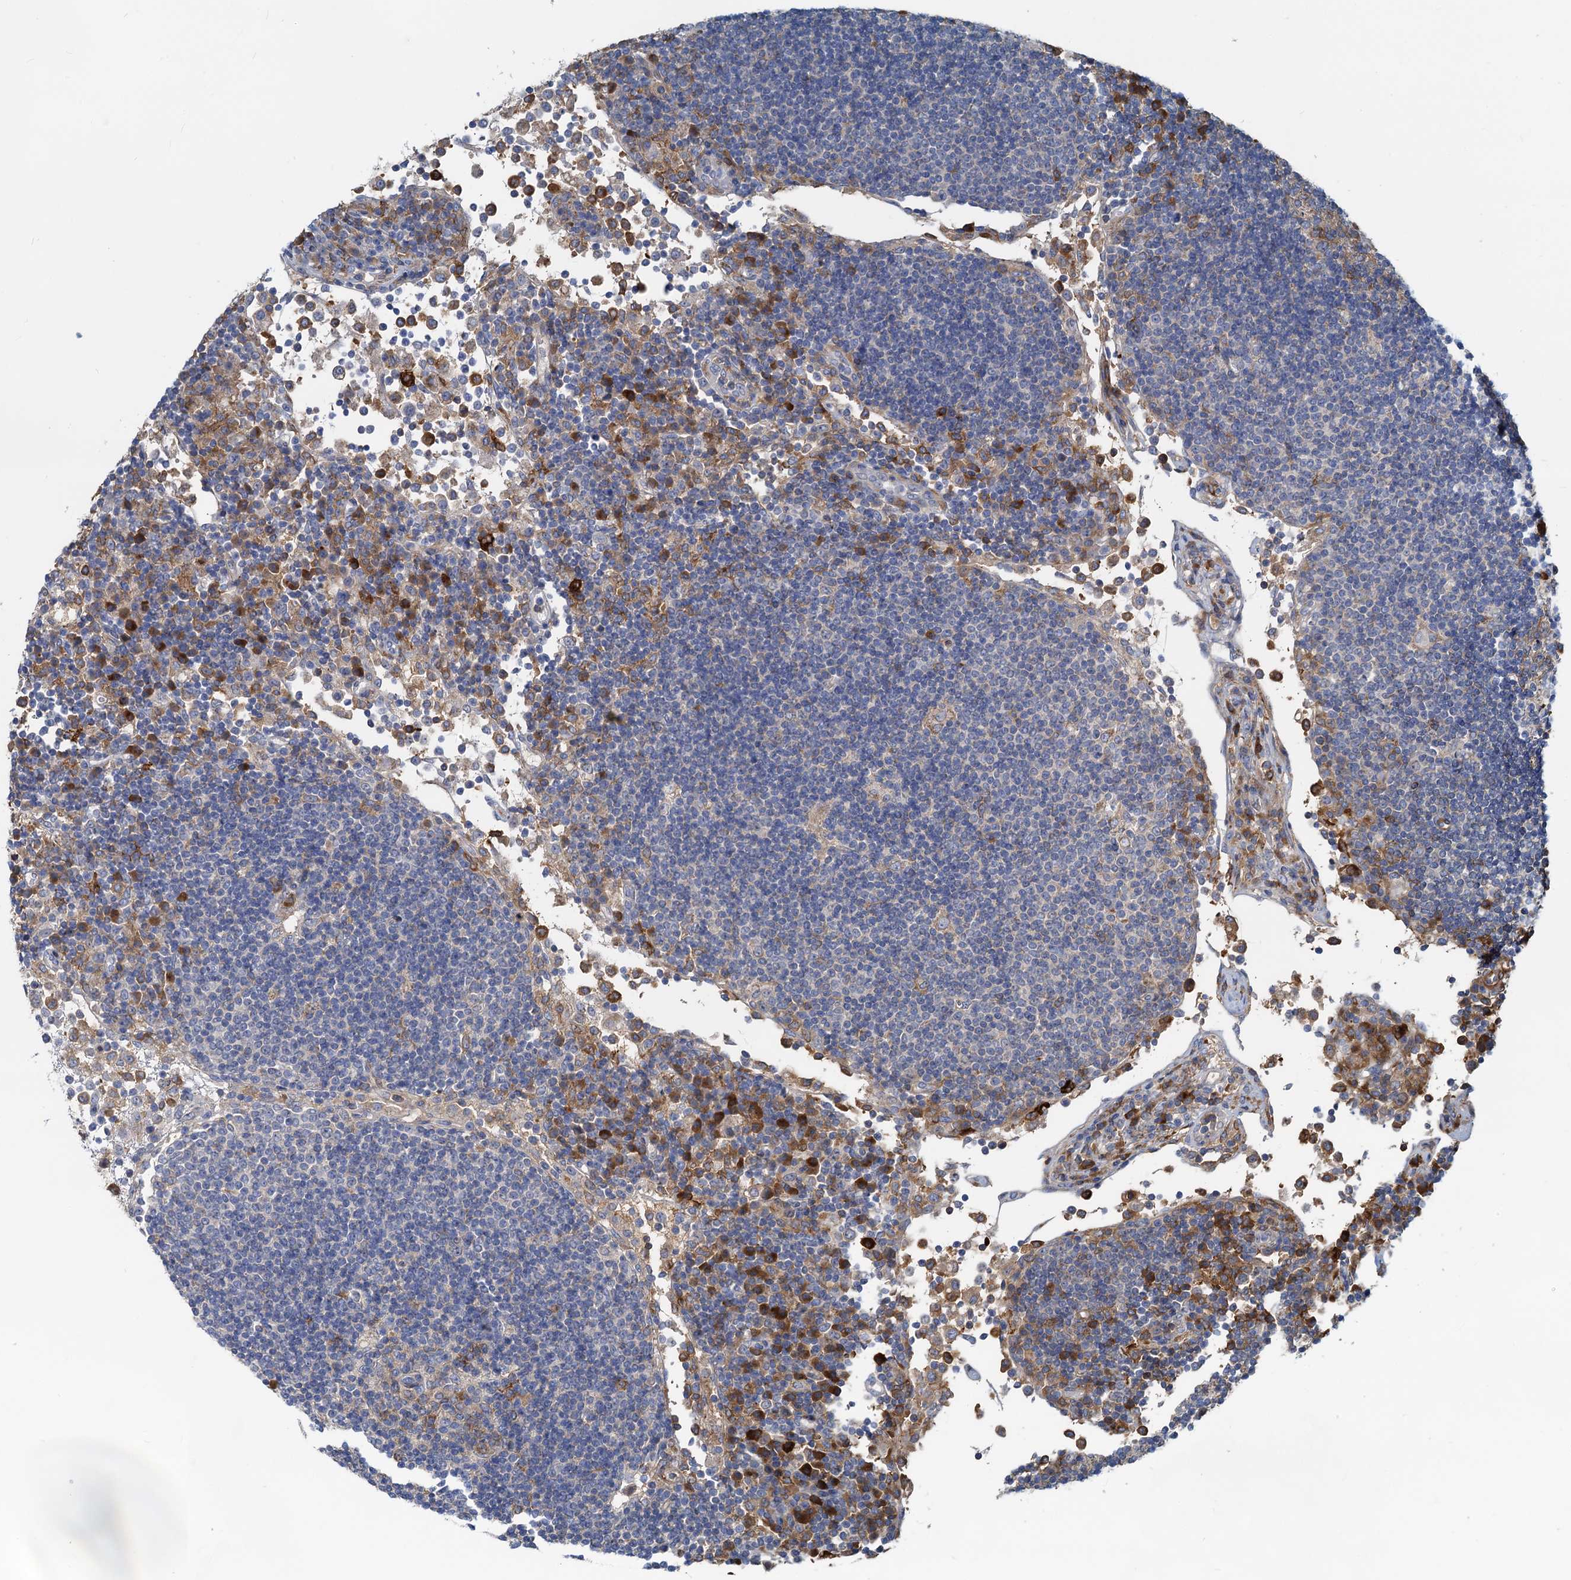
{"staining": {"intensity": "moderate", "quantity": "25%-75%", "location": "cytoplasmic/membranous"}, "tissue": "lymph node", "cell_type": "Germinal center cells", "image_type": "normal", "snomed": [{"axis": "morphology", "description": "Normal tissue, NOS"}, {"axis": "topography", "description": "Lymph node"}], "caption": "Approximately 25%-75% of germinal center cells in benign lymph node exhibit moderate cytoplasmic/membranous protein staining as visualized by brown immunohistochemical staining.", "gene": "LNX2", "patient": {"sex": "female", "age": 53}}